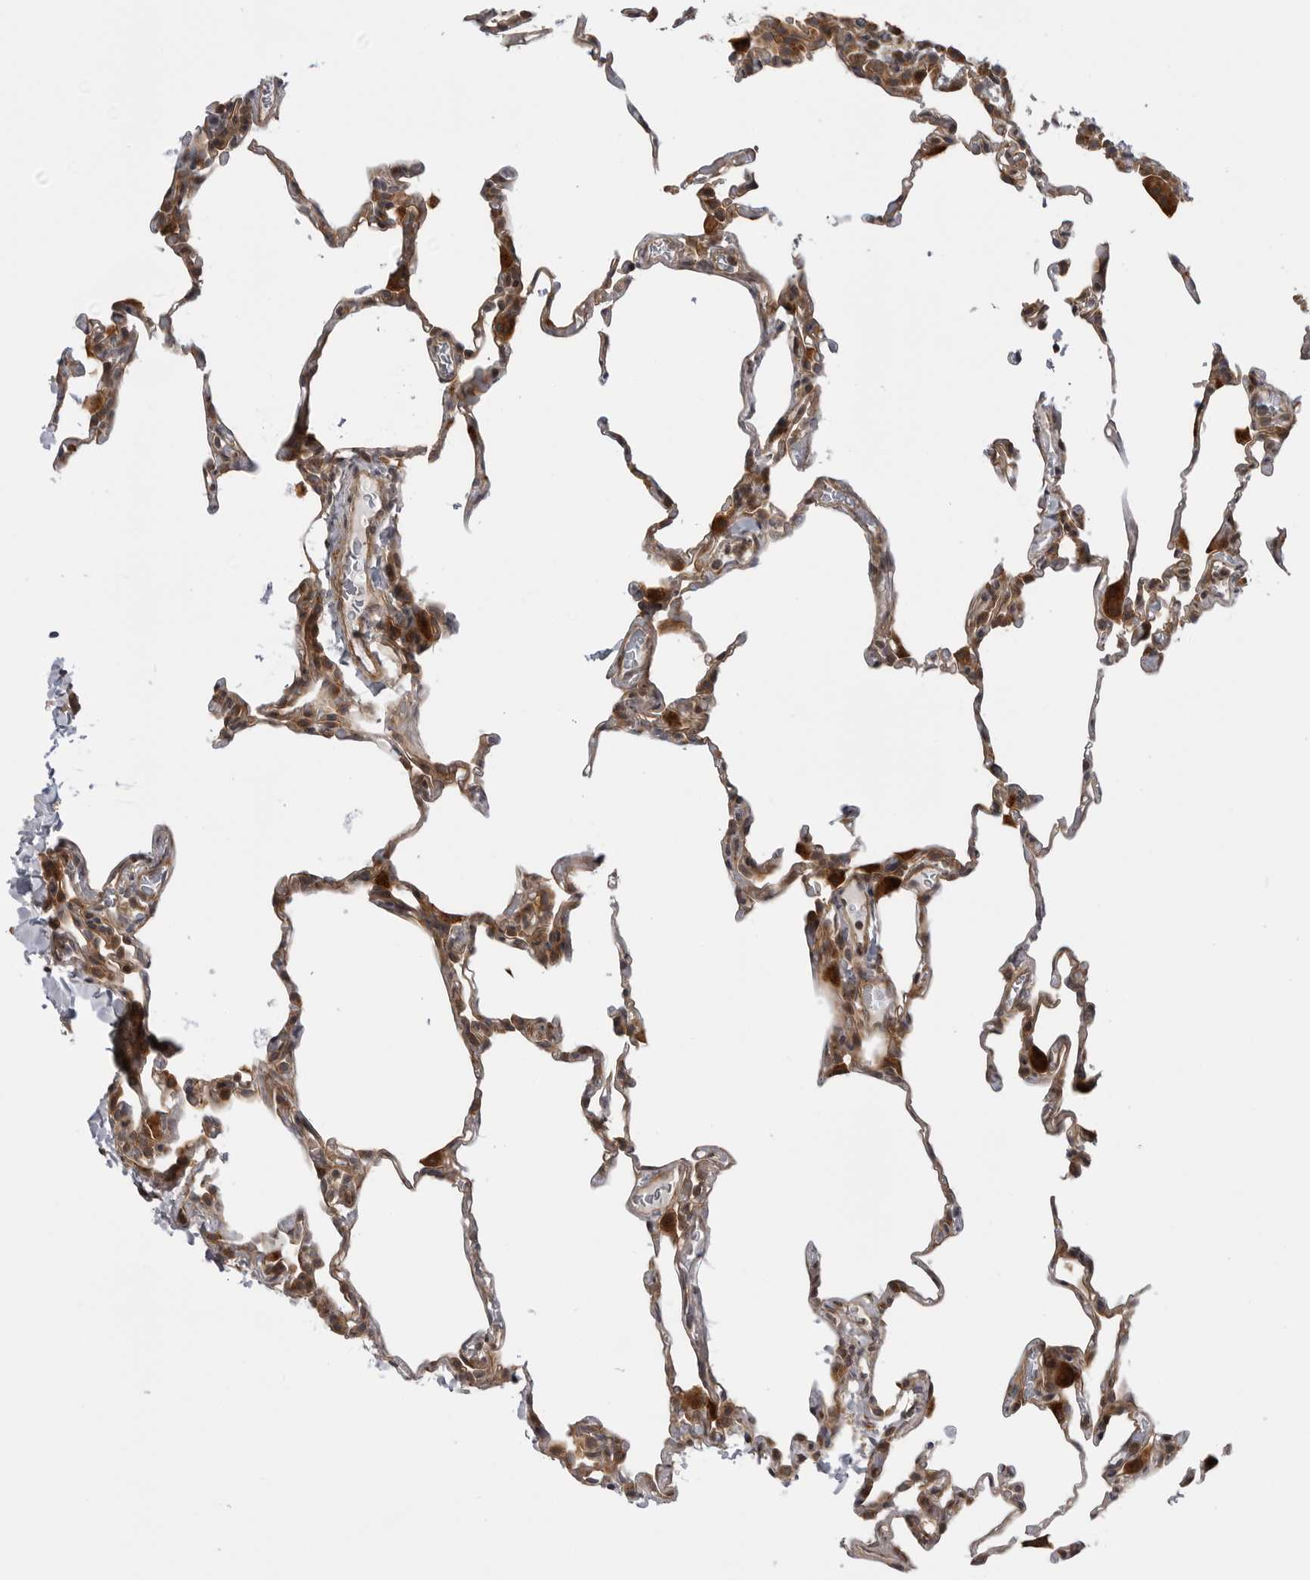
{"staining": {"intensity": "moderate", "quantity": "25%-75%", "location": "cytoplasmic/membranous"}, "tissue": "lung", "cell_type": "Alveolar cells", "image_type": "normal", "snomed": [{"axis": "morphology", "description": "Normal tissue, NOS"}, {"axis": "topography", "description": "Lung"}], "caption": "Protein staining demonstrates moderate cytoplasmic/membranous positivity in about 25%-75% of alveolar cells in benign lung.", "gene": "LRRC45", "patient": {"sex": "male", "age": 20}}